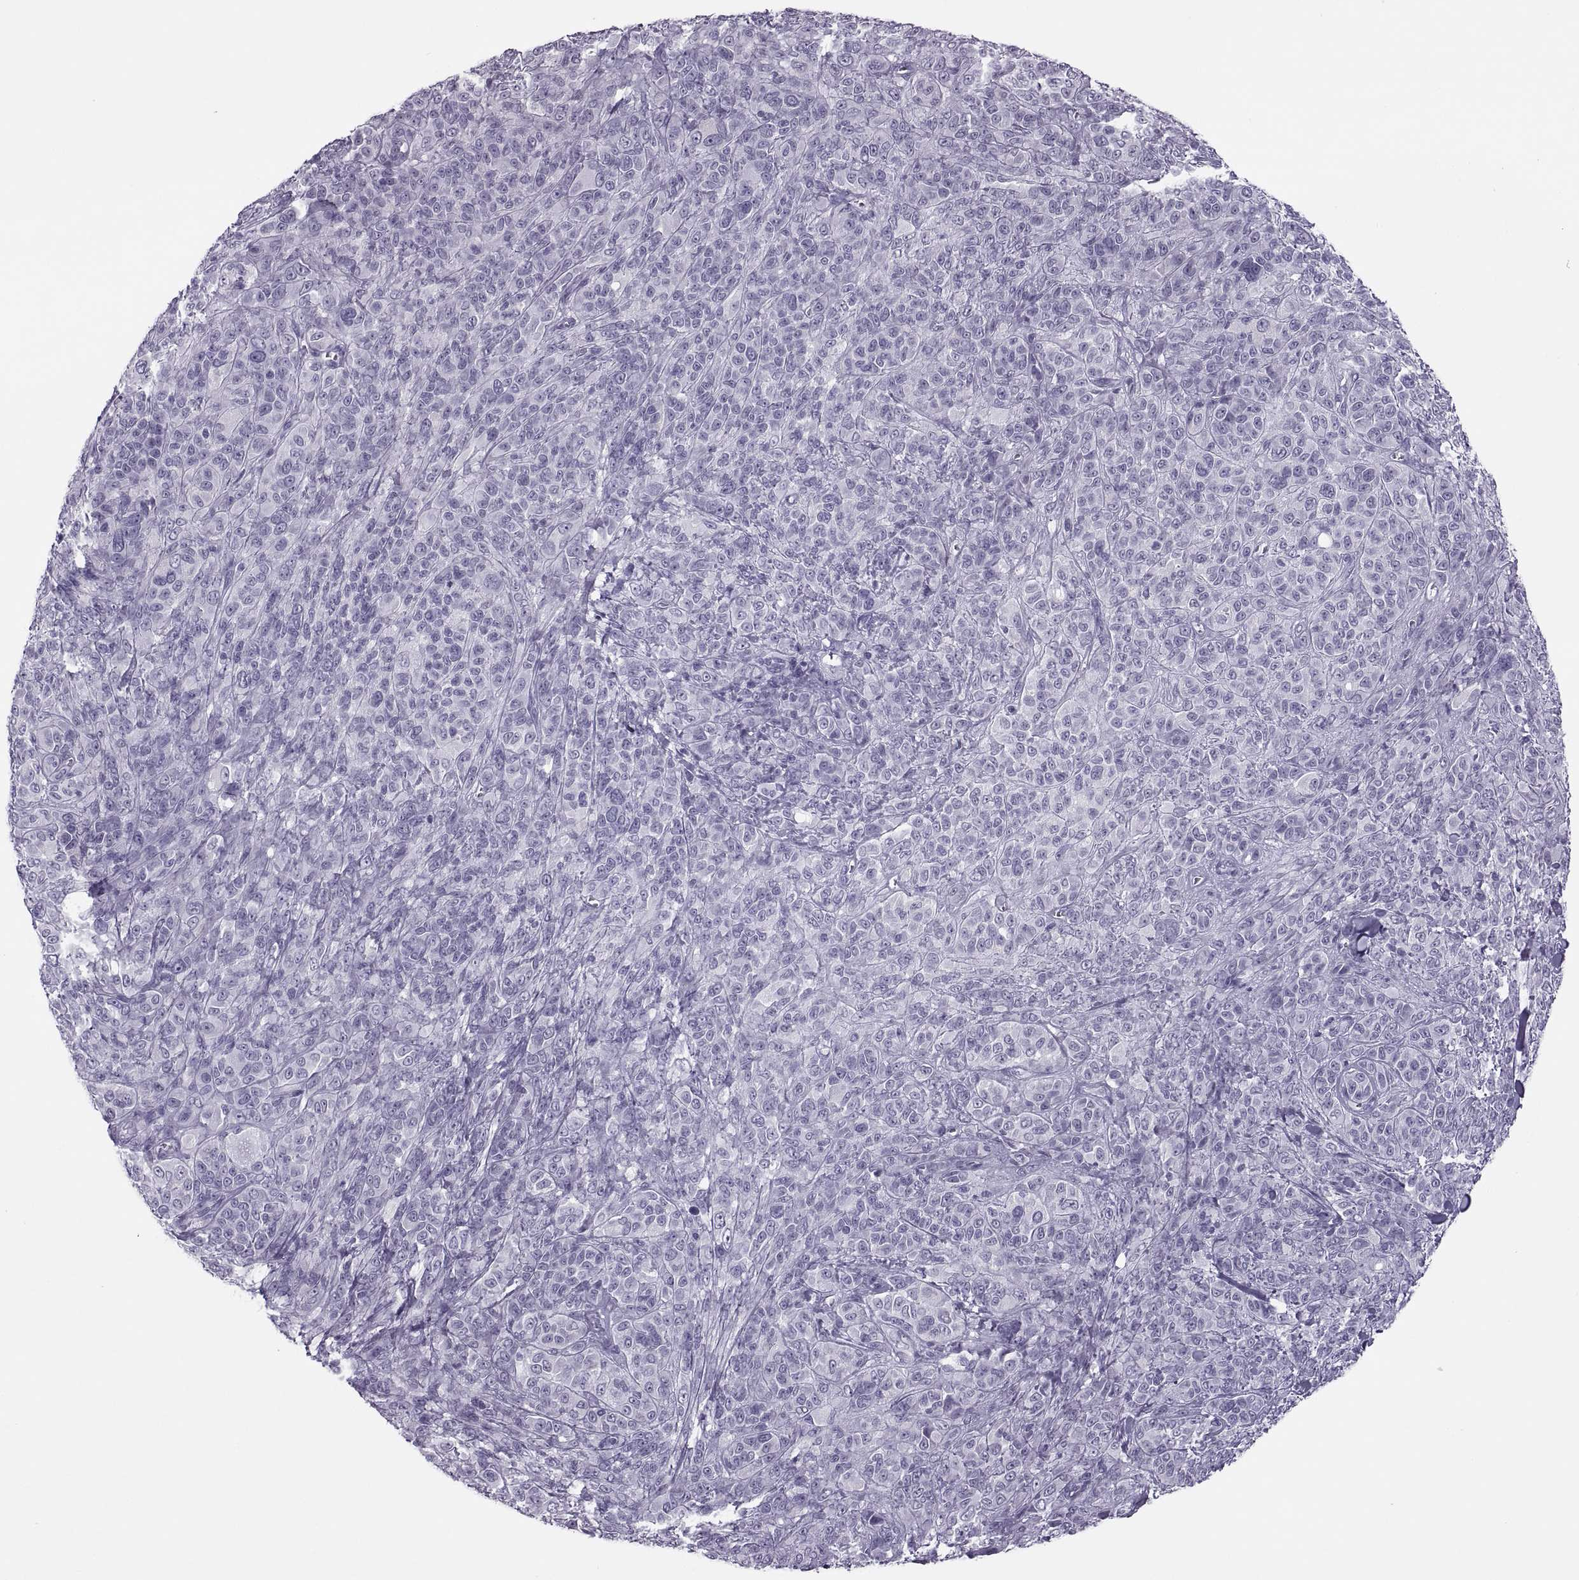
{"staining": {"intensity": "negative", "quantity": "none", "location": "none"}, "tissue": "melanoma", "cell_type": "Tumor cells", "image_type": "cancer", "snomed": [{"axis": "morphology", "description": "Malignant melanoma, NOS"}, {"axis": "topography", "description": "Skin"}], "caption": "This is a histopathology image of immunohistochemistry (IHC) staining of malignant melanoma, which shows no staining in tumor cells.", "gene": "SYNGR4", "patient": {"sex": "female", "age": 87}}